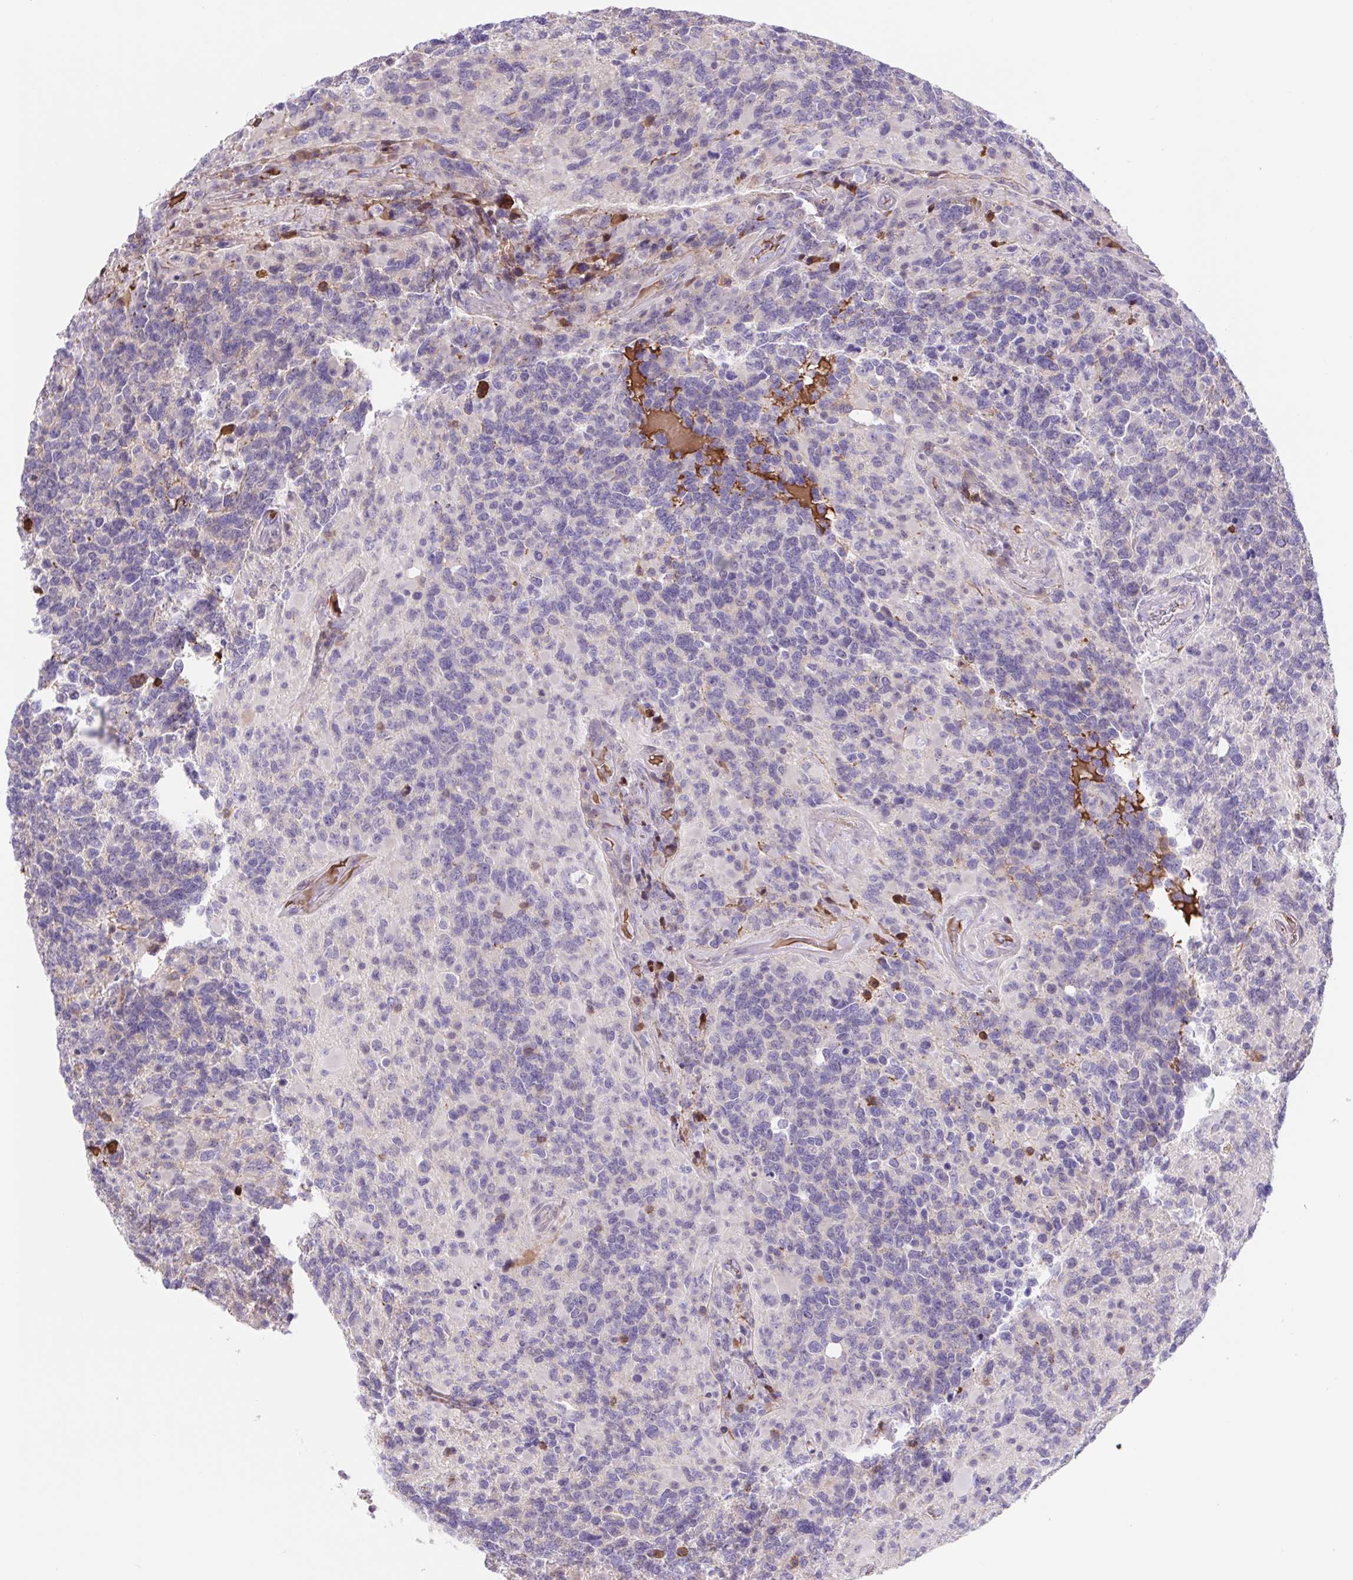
{"staining": {"intensity": "negative", "quantity": "none", "location": "none"}, "tissue": "glioma", "cell_type": "Tumor cells", "image_type": "cancer", "snomed": [{"axis": "morphology", "description": "Glioma, malignant, High grade"}, {"axis": "topography", "description": "Brain"}], "caption": "This micrograph is of glioma stained with immunohistochemistry to label a protein in brown with the nuclei are counter-stained blue. There is no expression in tumor cells.", "gene": "TPRG1", "patient": {"sex": "female", "age": 40}}